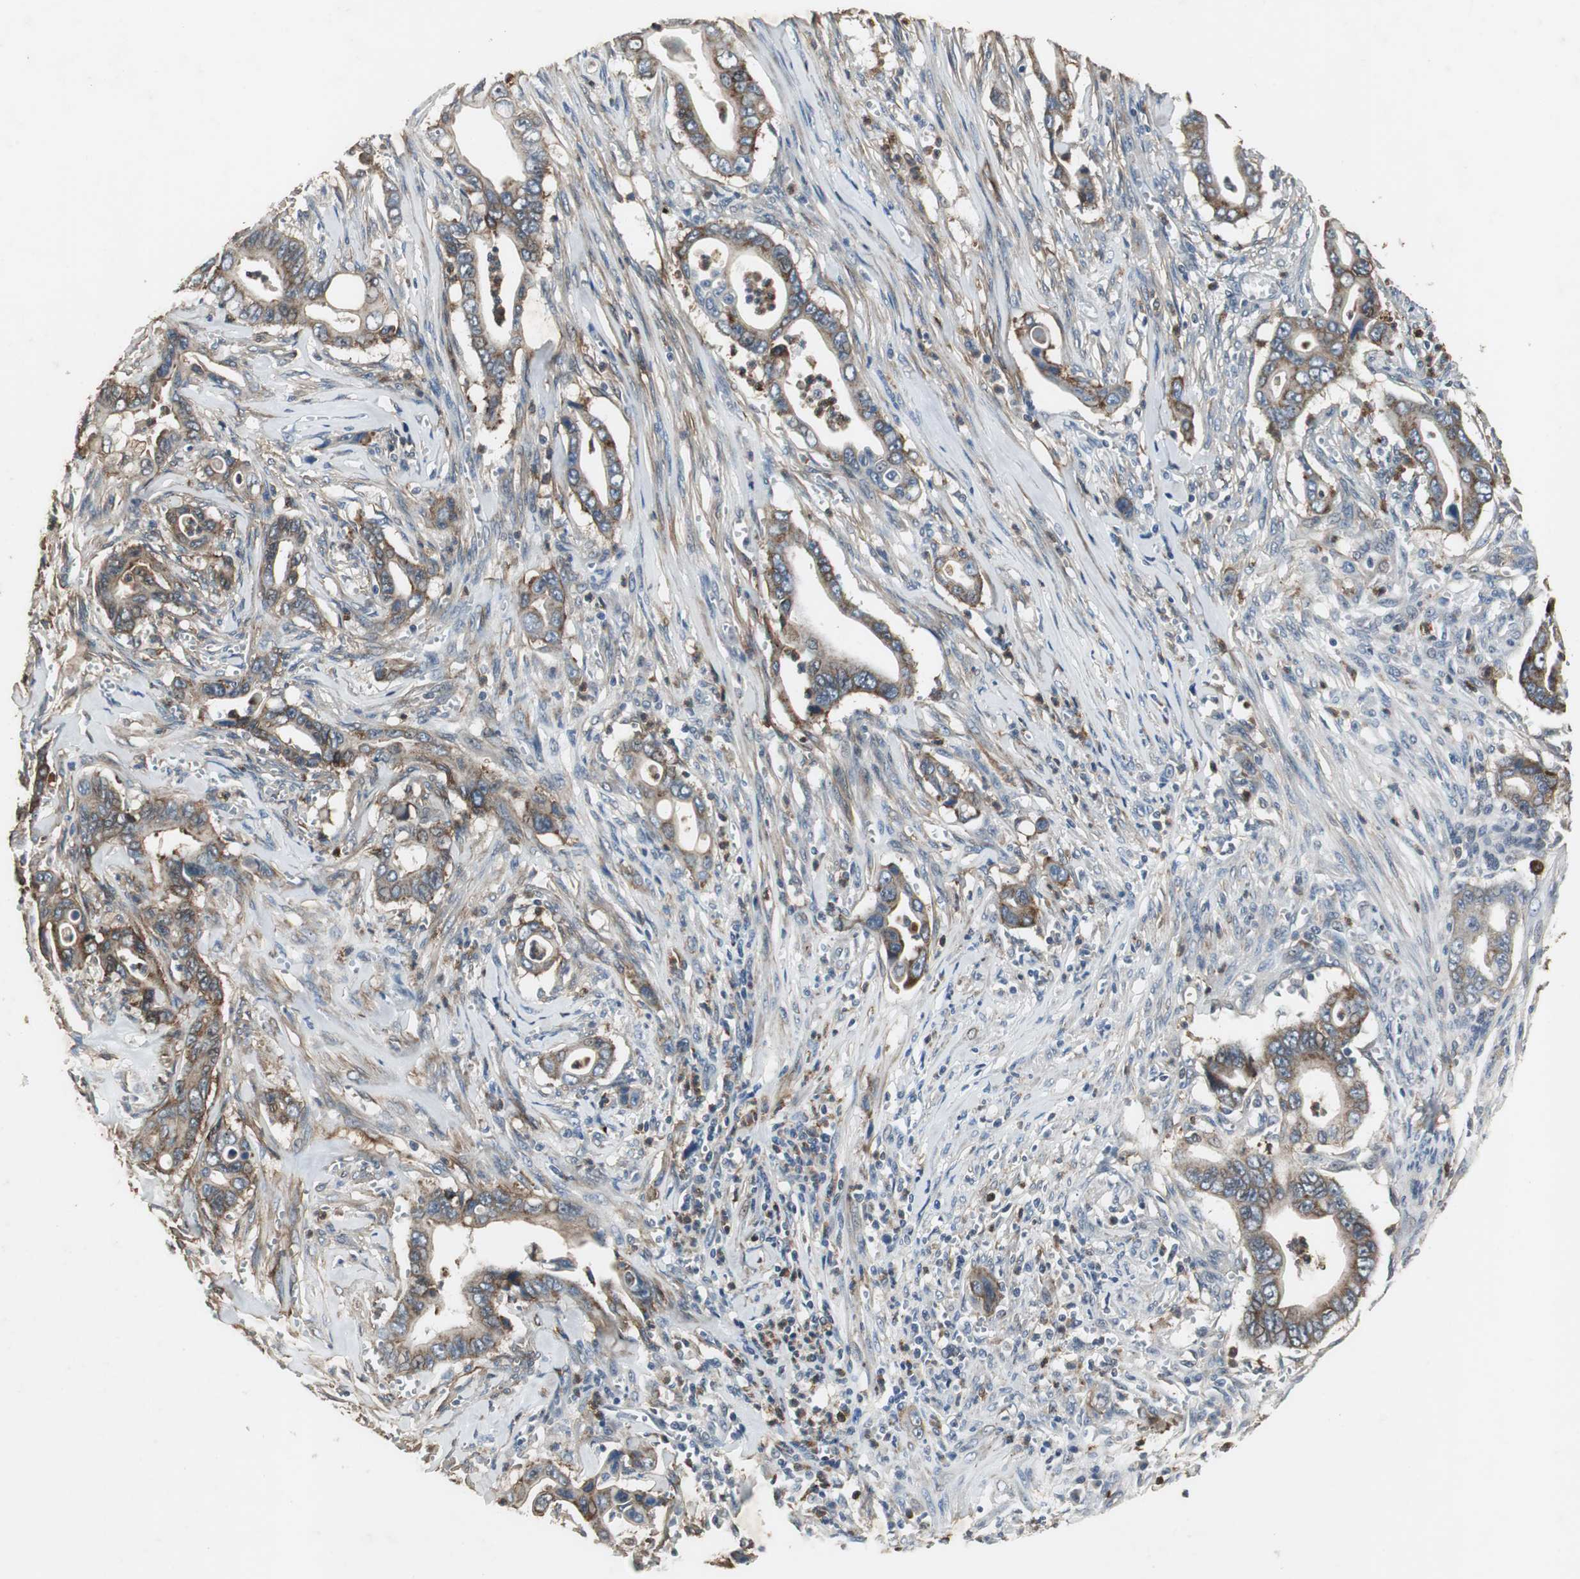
{"staining": {"intensity": "moderate", "quantity": "25%-75%", "location": "cytoplasmic/membranous"}, "tissue": "pancreatic cancer", "cell_type": "Tumor cells", "image_type": "cancer", "snomed": [{"axis": "morphology", "description": "Adenocarcinoma, NOS"}, {"axis": "topography", "description": "Pancreas"}], "caption": "The image shows a brown stain indicating the presence of a protein in the cytoplasmic/membranous of tumor cells in adenocarcinoma (pancreatic).", "gene": "JTB", "patient": {"sex": "male", "age": 59}}